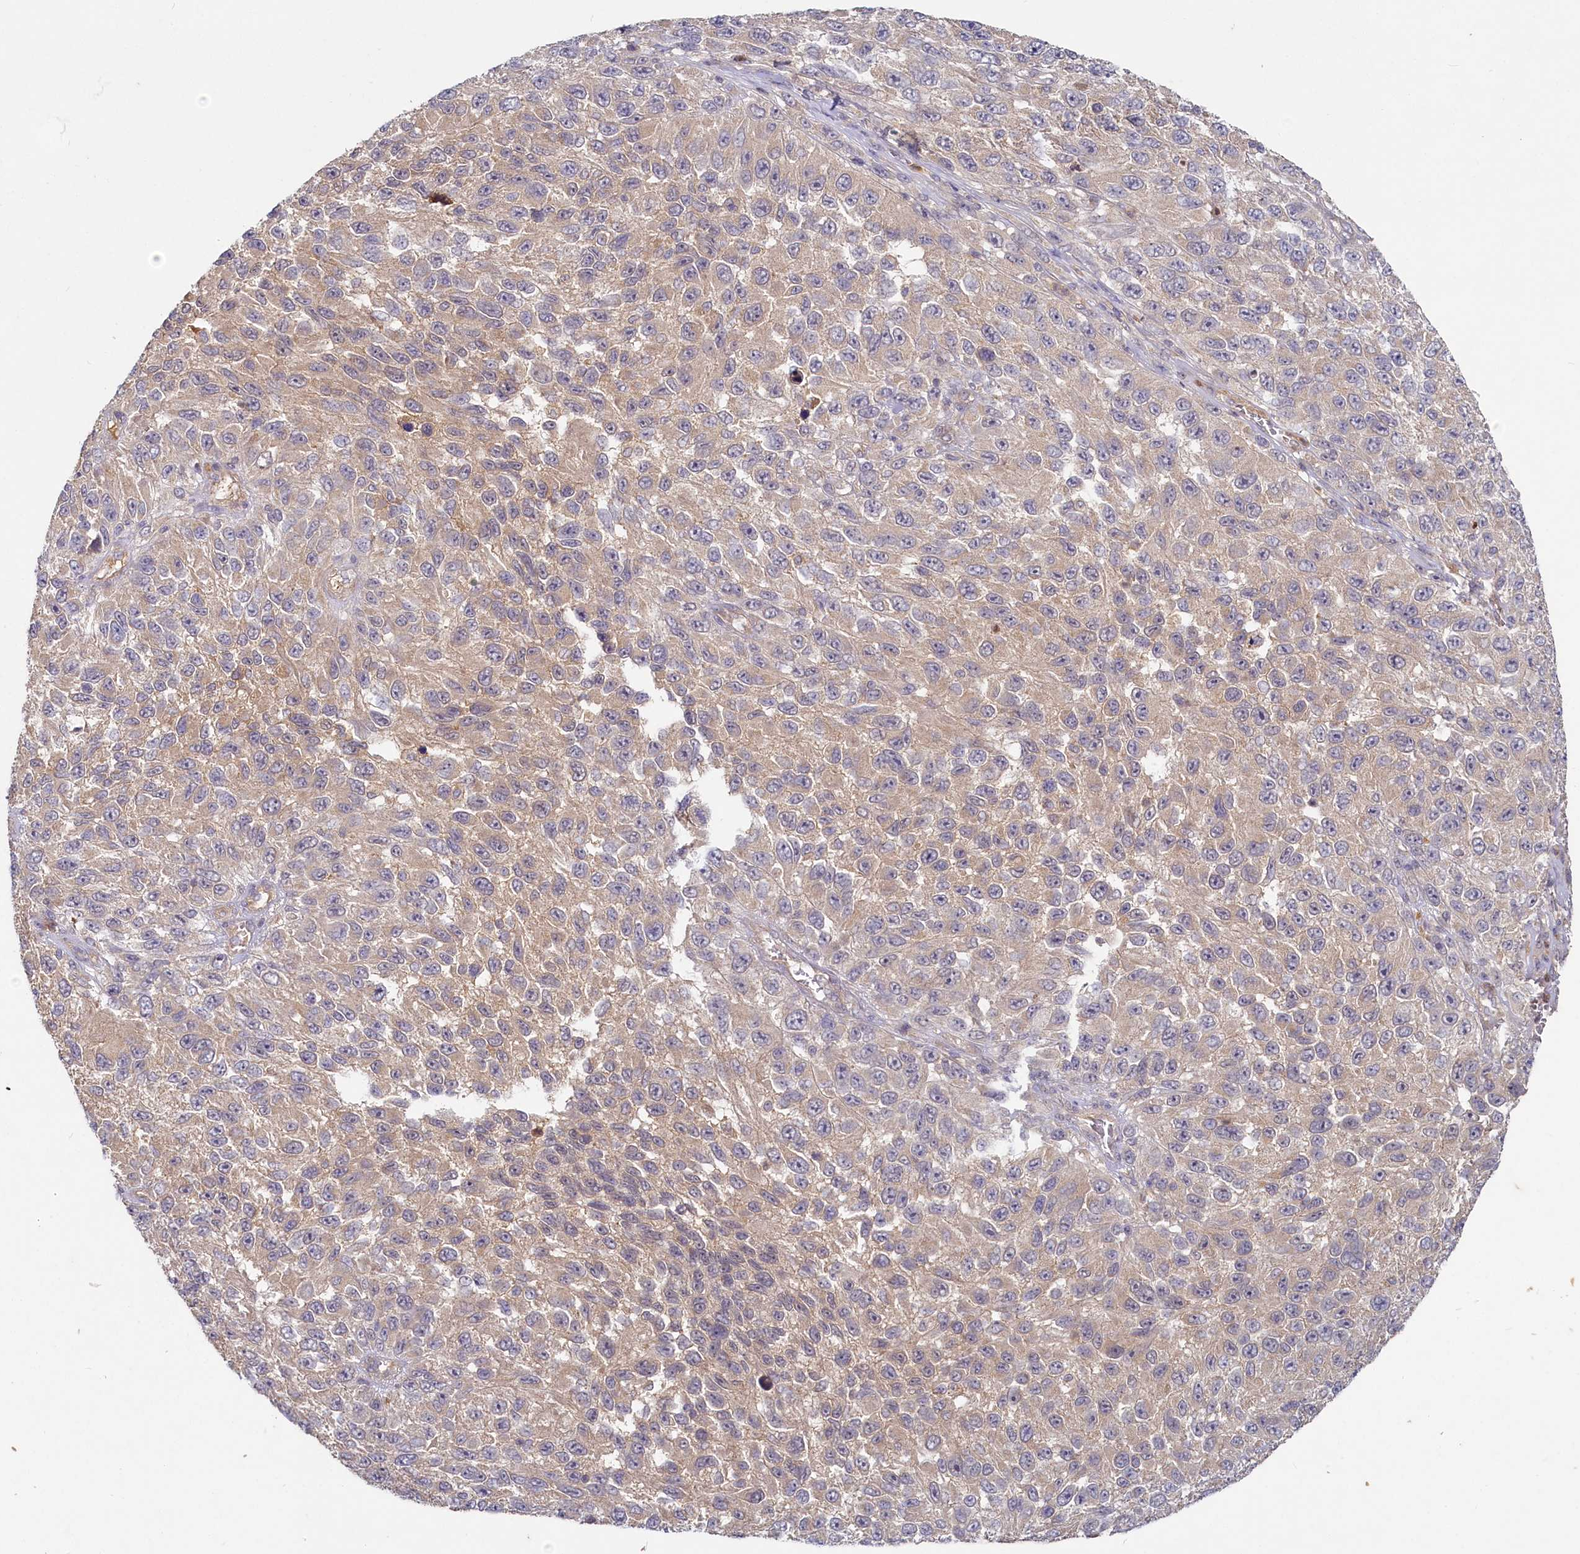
{"staining": {"intensity": "weak", "quantity": "<25%", "location": "cytoplasmic/membranous"}, "tissue": "melanoma", "cell_type": "Tumor cells", "image_type": "cancer", "snomed": [{"axis": "morphology", "description": "Normal tissue, NOS"}, {"axis": "morphology", "description": "Malignant melanoma, NOS"}, {"axis": "topography", "description": "Skin"}], "caption": "Image shows no significant protein staining in tumor cells of malignant melanoma.", "gene": "HERC3", "patient": {"sex": "female", "age": 96}}